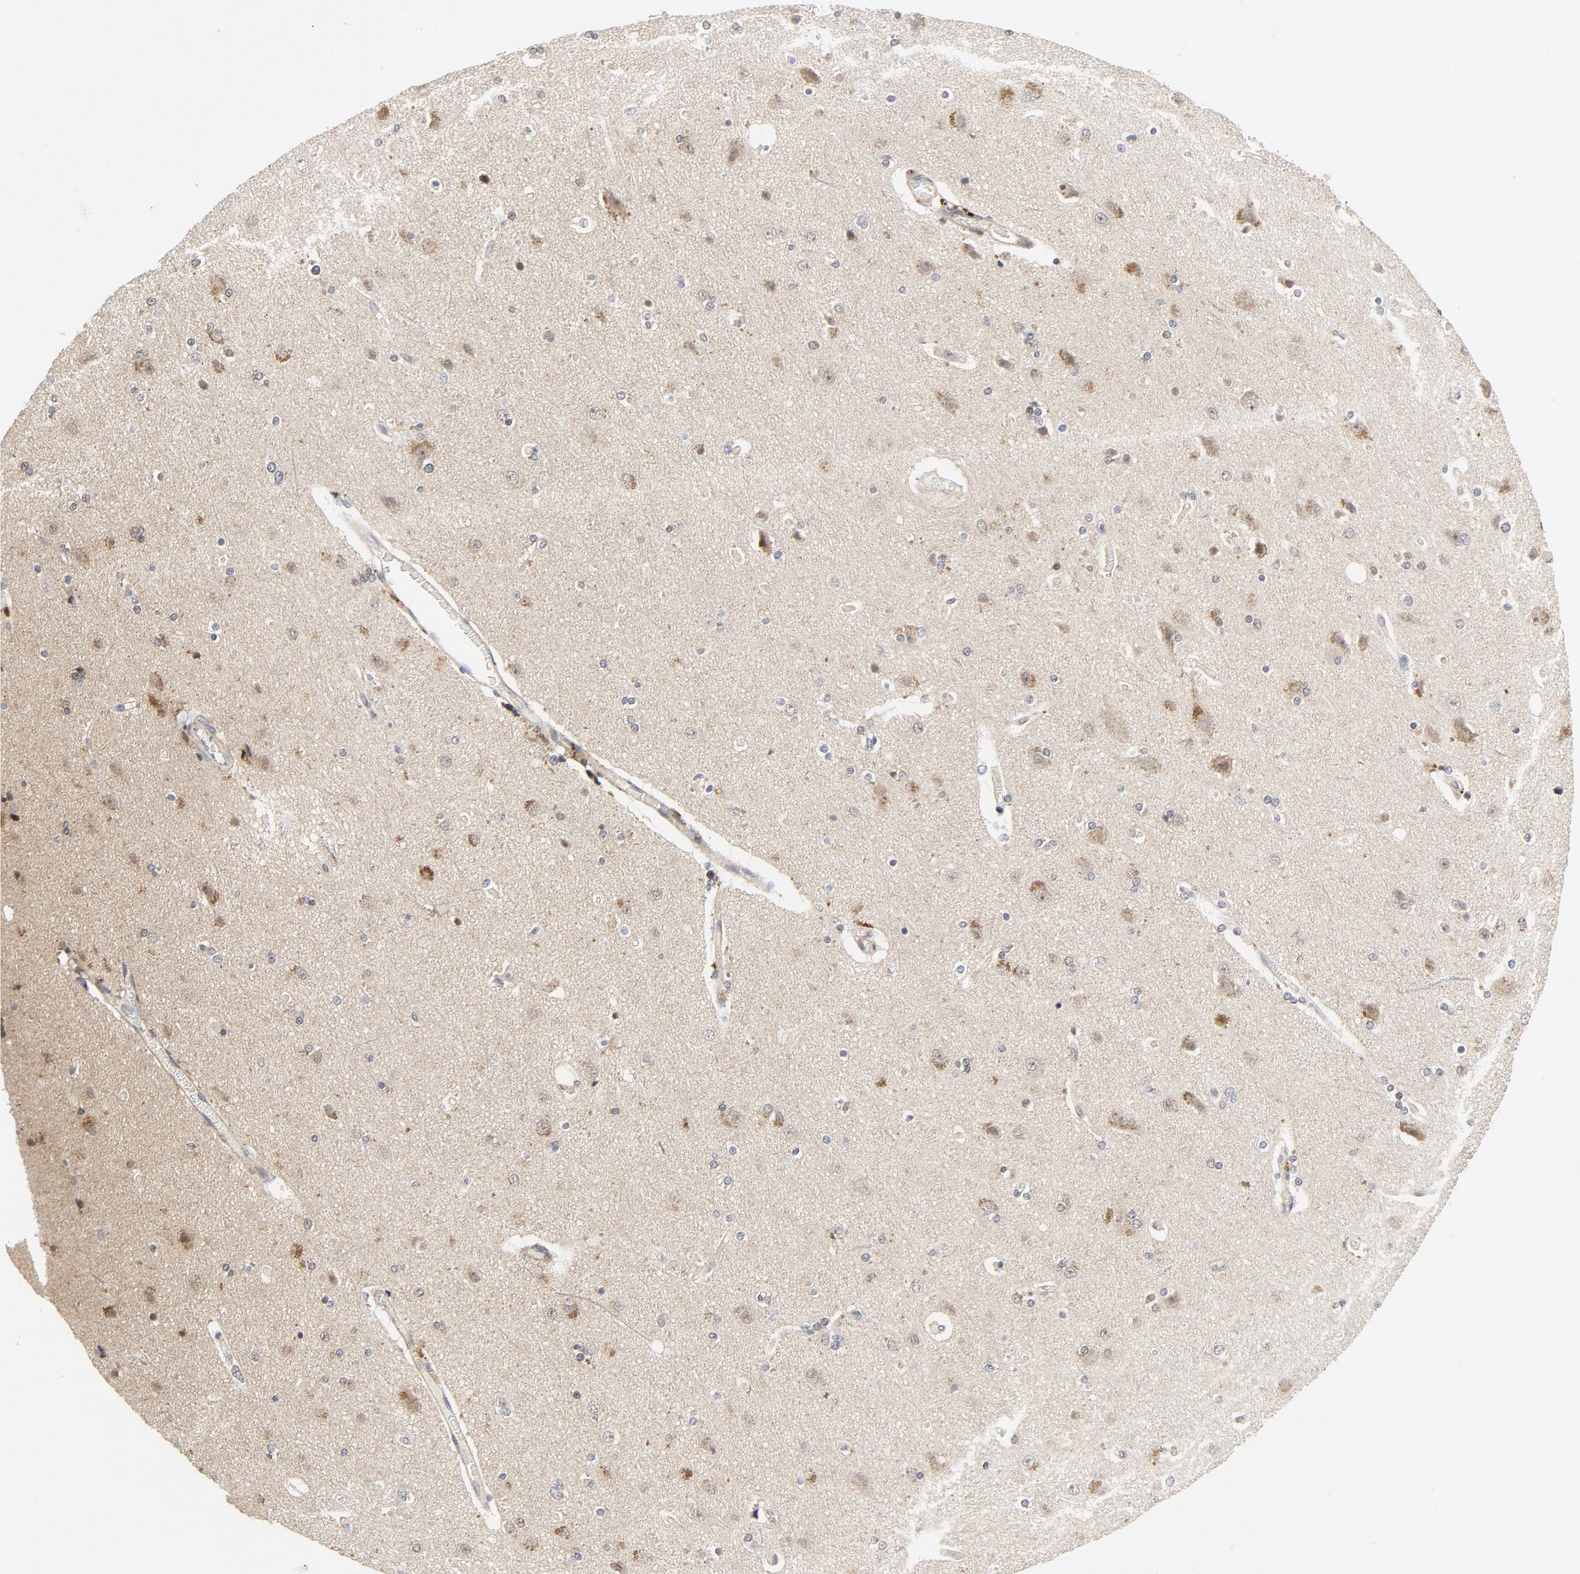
{"staining": {"intensity": "negative", "quantity": "none", "location": "none"}, "tissue": "cerebral cortex", "cell_type": "Endothelial cells", "image_type": "normal", "snomed": [{"axis": "morphology", "description": "Normal tissue, NOS"}, {"axis": "topography", "description": "Cerebral cortex"}], "caption": "High power microscopy histopathology image of an immunohistochemistry photomicrograph of normal cerebral cortex, revealing no significant expression in endothelial cells. Nuclei are stained in blue.", "gene": "MAP2K7", "patient": {"sex": "female", "age": 54}}